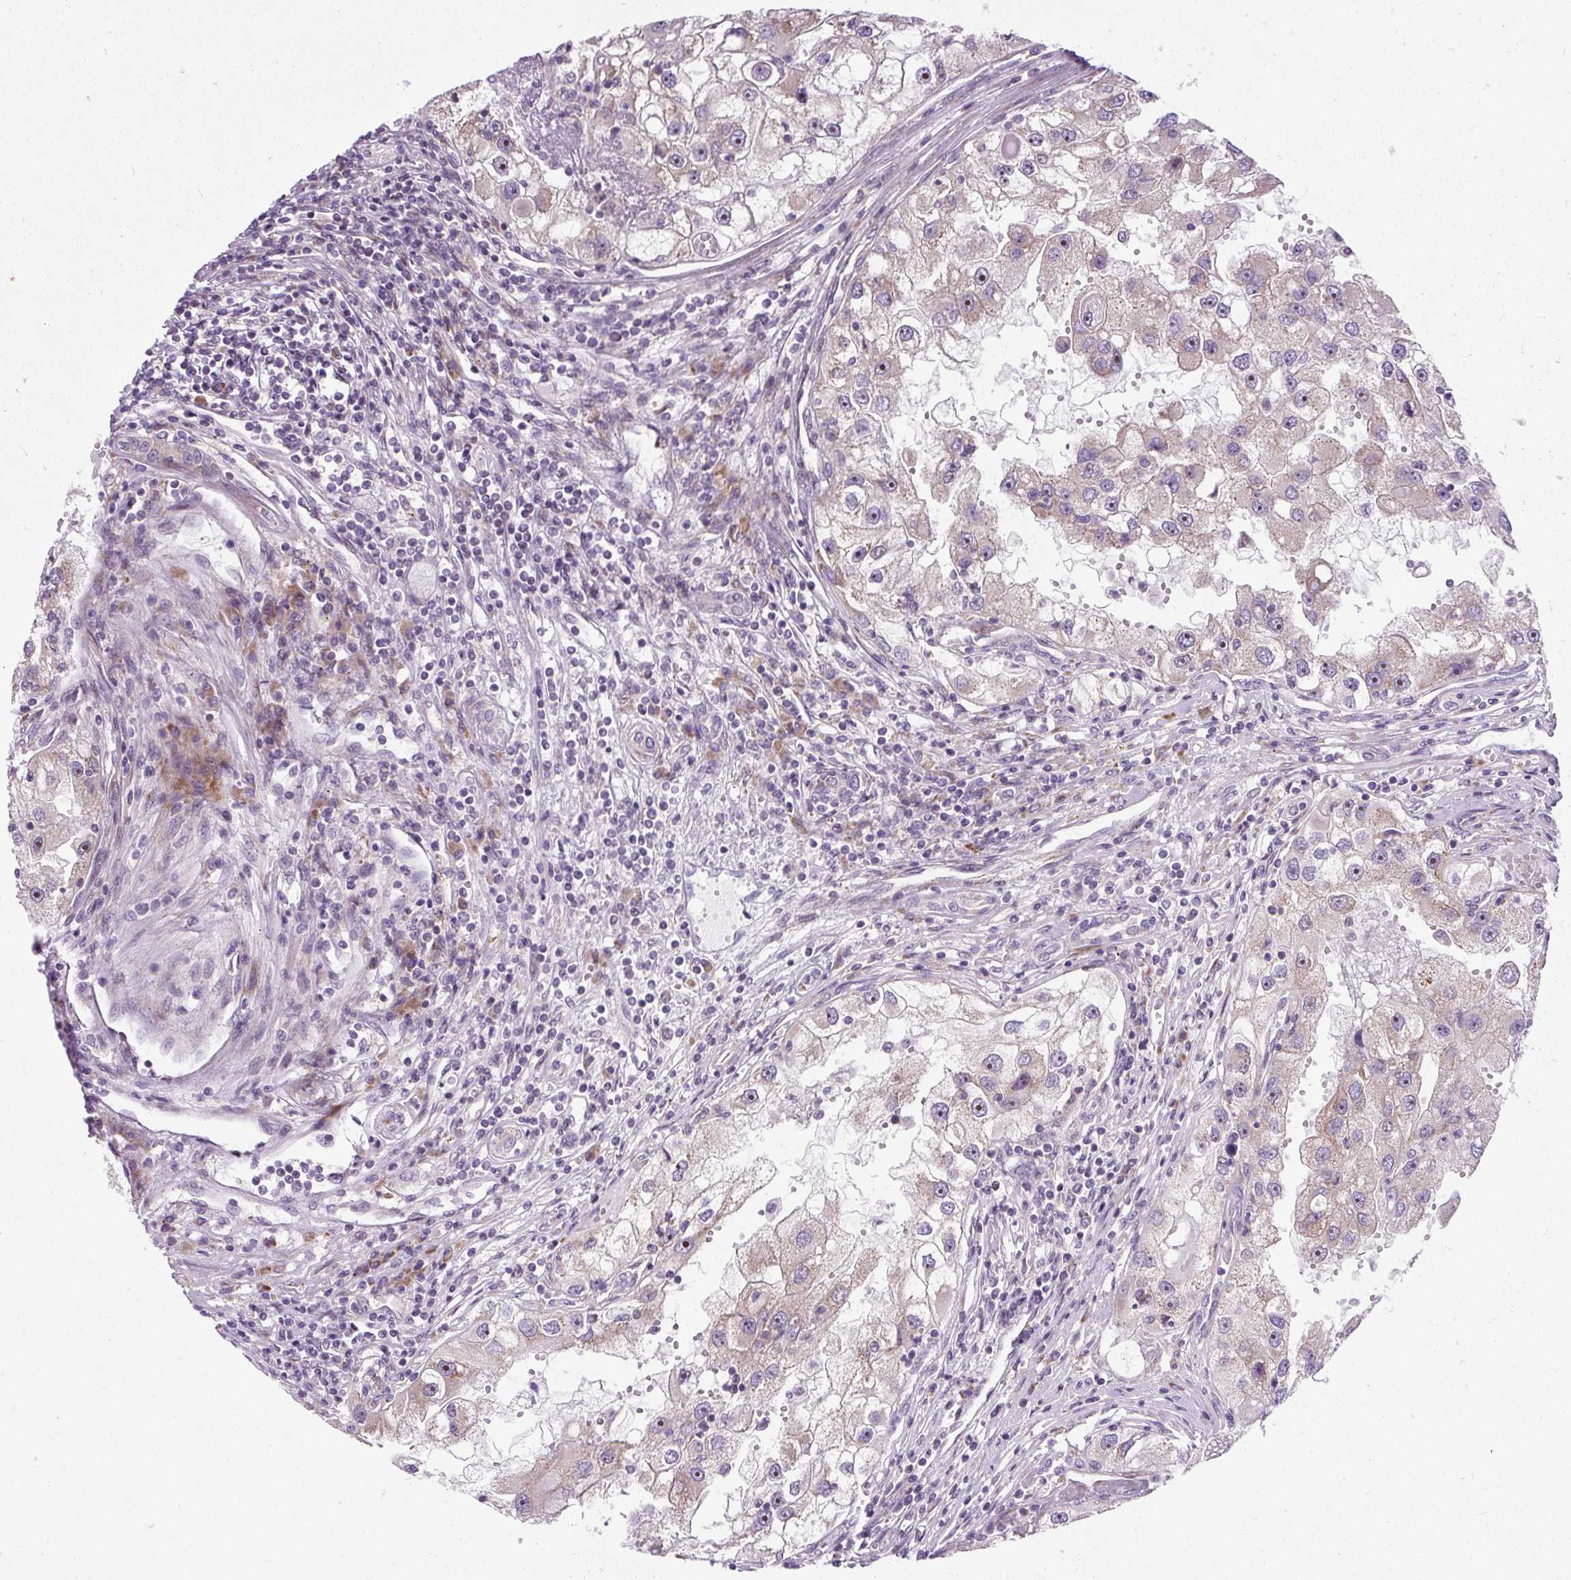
{"staining": {"intensity": "weak", "quantity": "25%-75%", "location": "cytoplasmic/membranous"}, "tissue": "renal cancer", "cell_type": "Tumor cells", "image_type": "cancer", "snomed": [{"axis": "morphology", "description": "Adenocarcinoma, NOS"}, {"axis": "topography", "description": "Kidney"}], "caption": "Human renal adenocarcinoma stained with a protein marker shows weak staining in tumor cells.", "gene": "CISD3", "patient": {"sex": "male", "age": 63}}